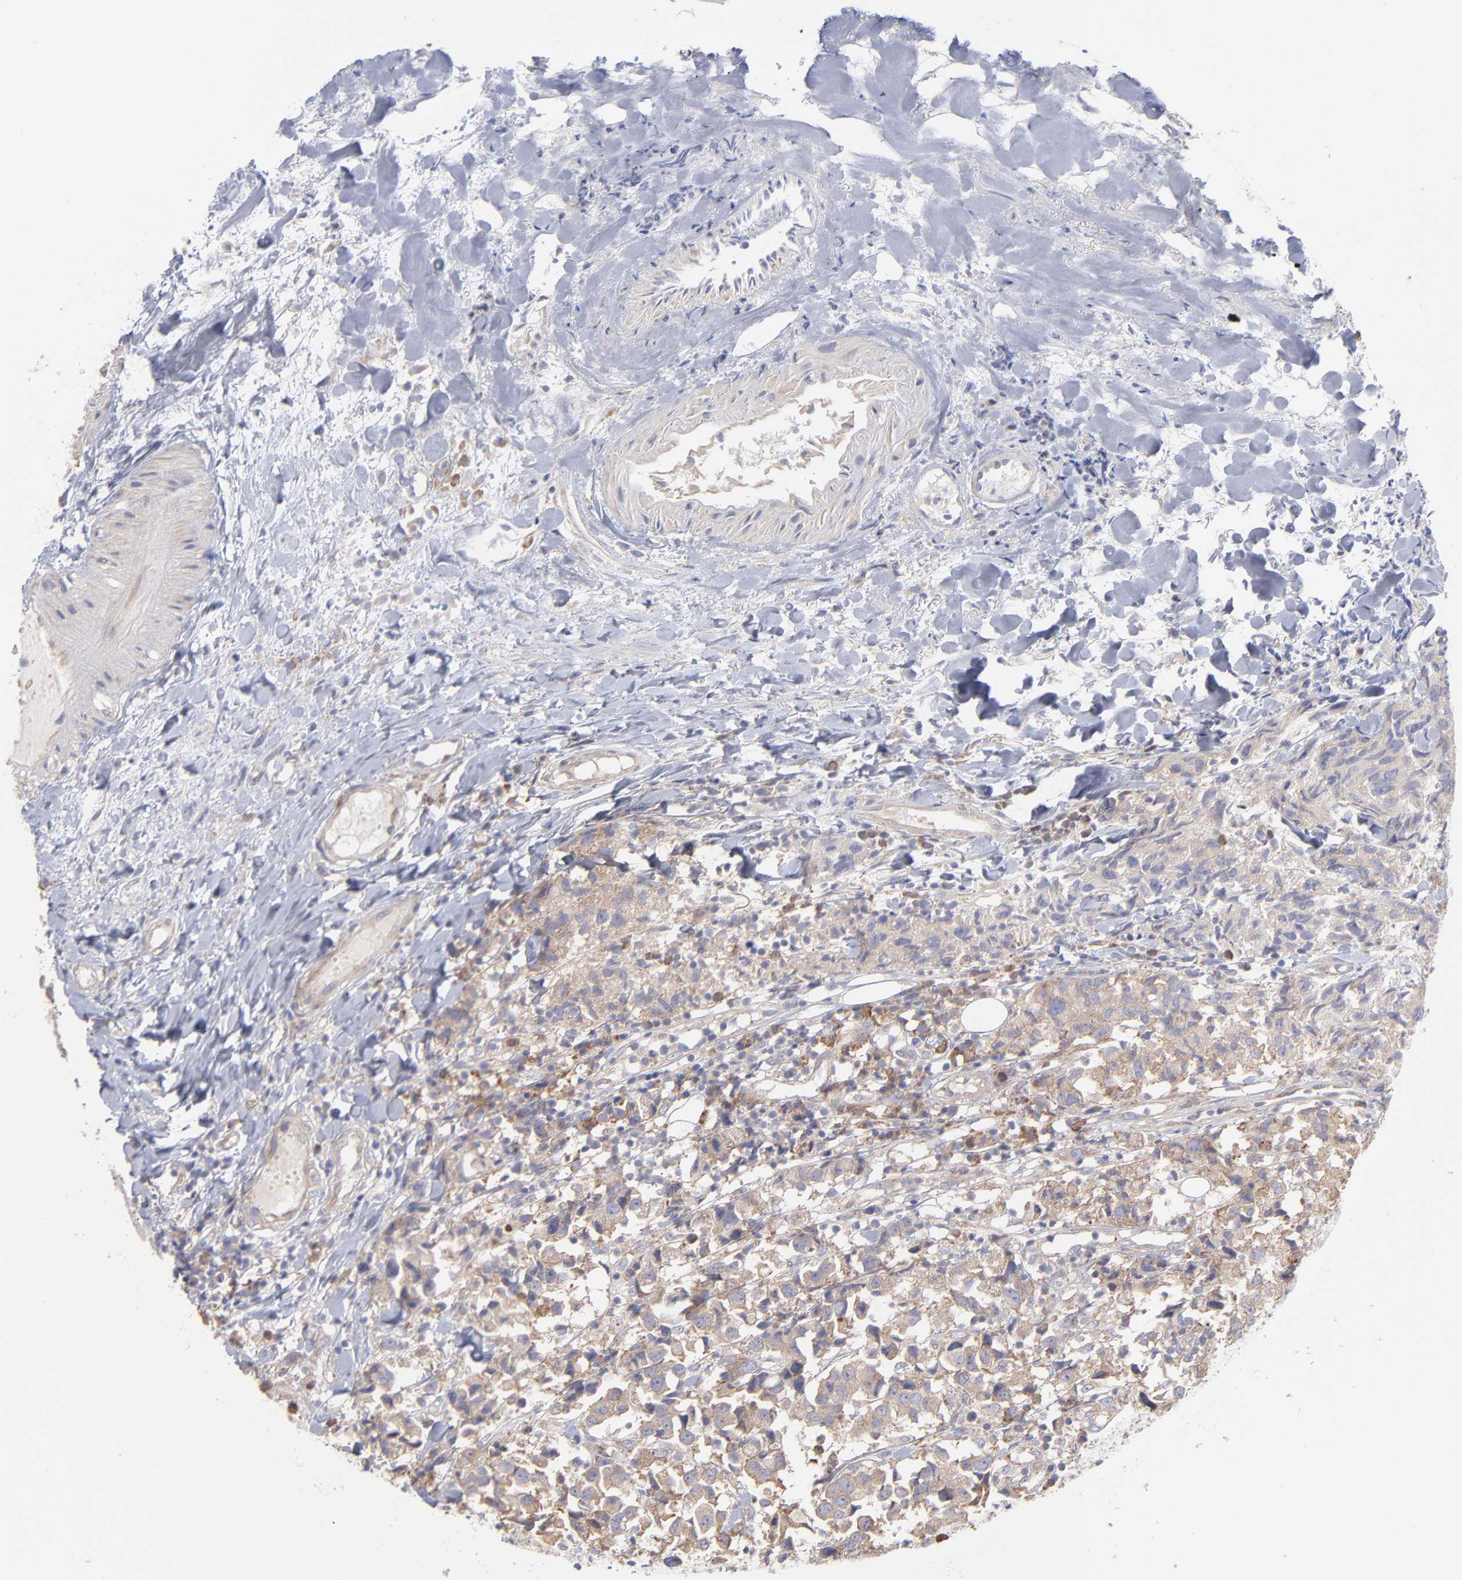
{"staining": {"intensity": "negative", "quantity": "none", "location": "none"}, "tissue": "urothelial cancer", "cell_type": "Tumor cells", "image_type": "cancer", "snomed": [{"axis": "morphology", "description": "Urothelial carcinoma, High grade"}, {"axis": "topography", "description": "Urinary bladder"}], "caption": "This is a micrograph of immunohistochemistry staining of high-grade urothelial carcinoma, which shows no expression in tumor cells.", "gene": "RPLP0", "patient": {"sex": "female", "age": 75}}